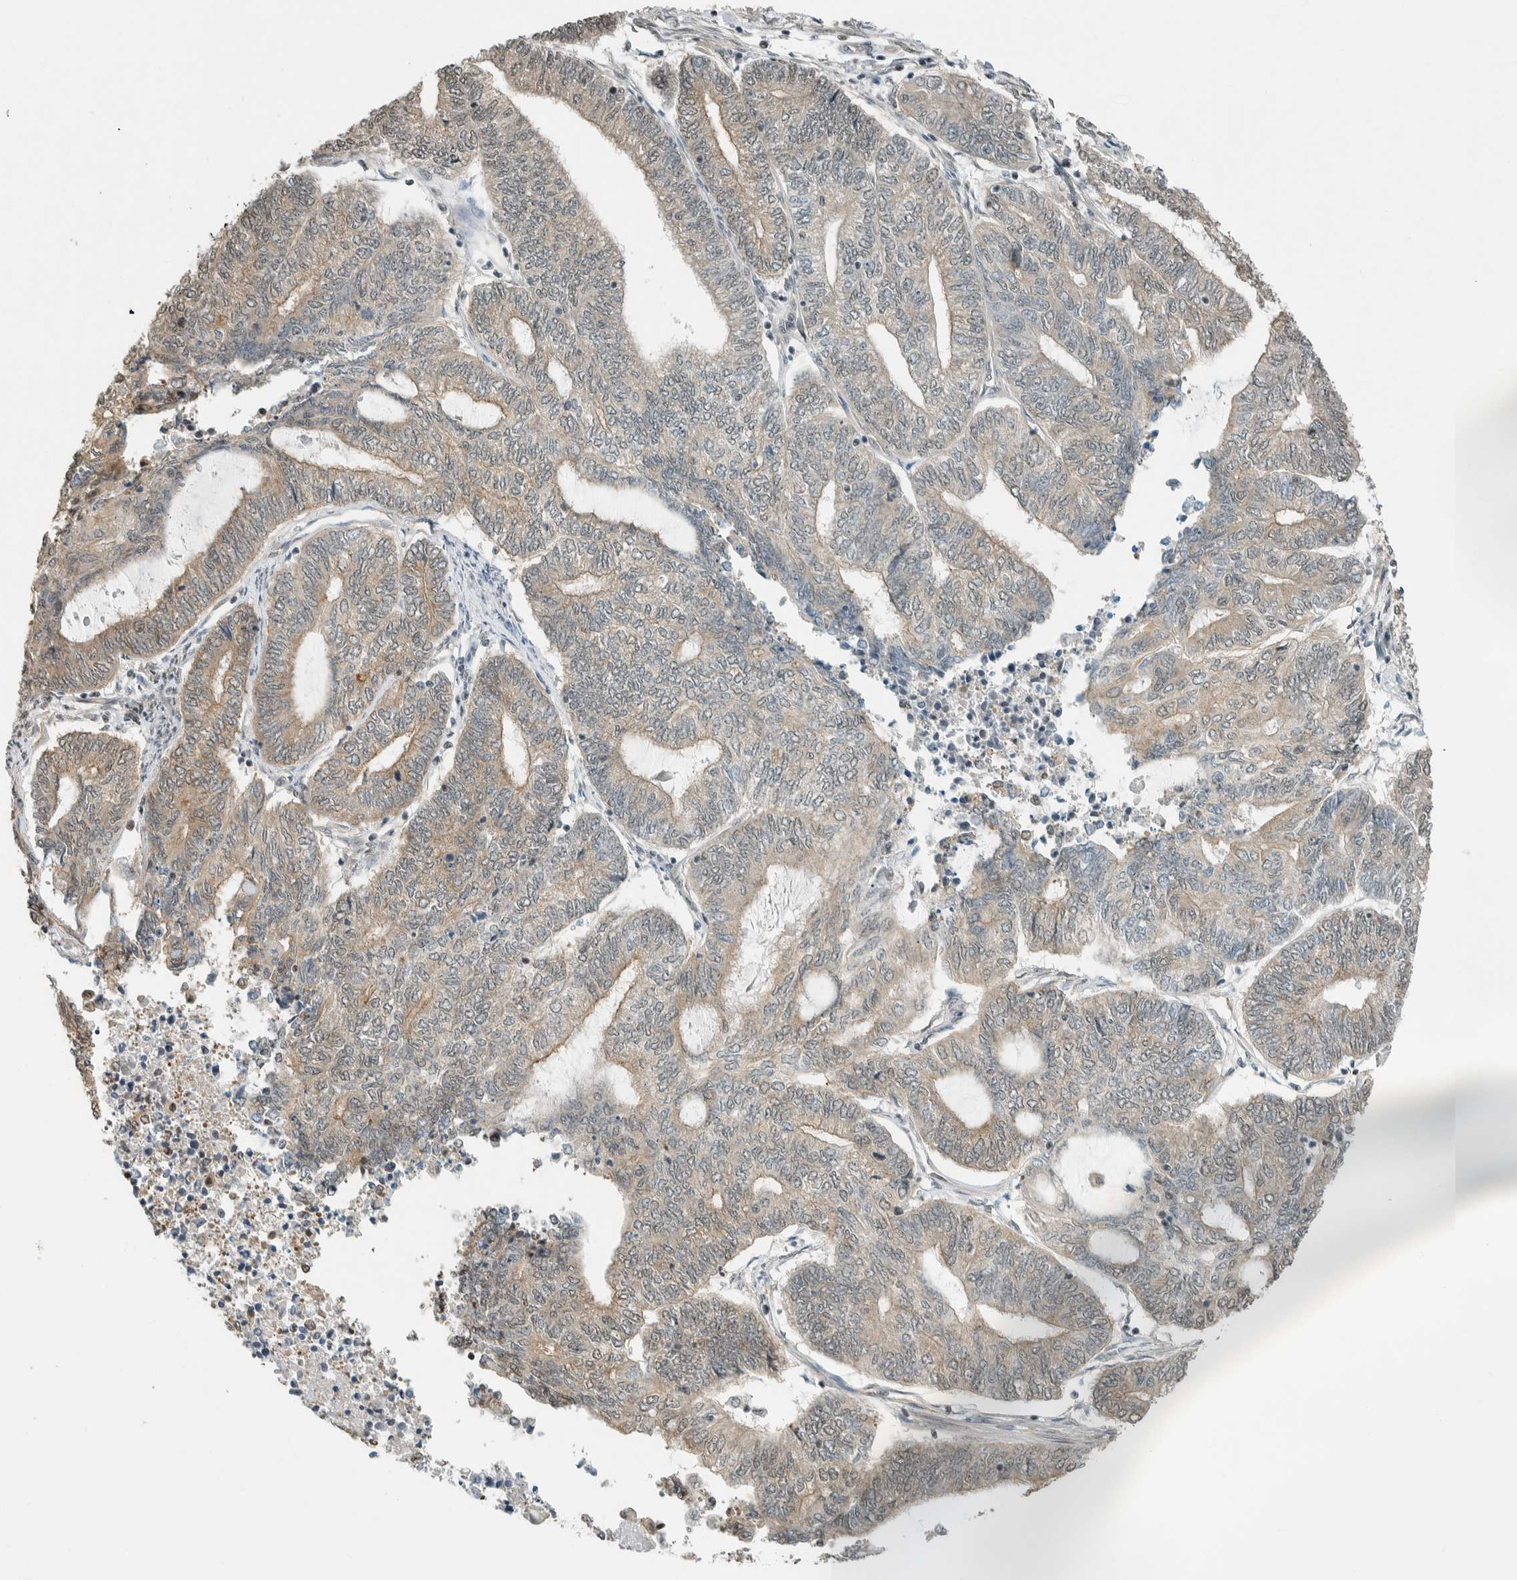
{"staining": {"intensity": "weak", "quantity": "25%-75%", "location": "cytoplasmic/membranous"}, "tissue": "endometrial cancer", "cell_type": "Tumor cells", "image_type": "cancer", "snomed": [{"axis": "morphology", "description": "Adenocarcinoma, NOS"}, {"axis": "topography", "description": "Uterus"}, {"axis": "topography", "description": "Endometrium"}], "caption": "Human endometrial cancer stained with a brown dye displays weak cytoplasmic/membranous positive expression in approximately 25%-75% of tumor cells.", "gene": "NIBAN2", "patient": {"sex": "female", "age": 70}}